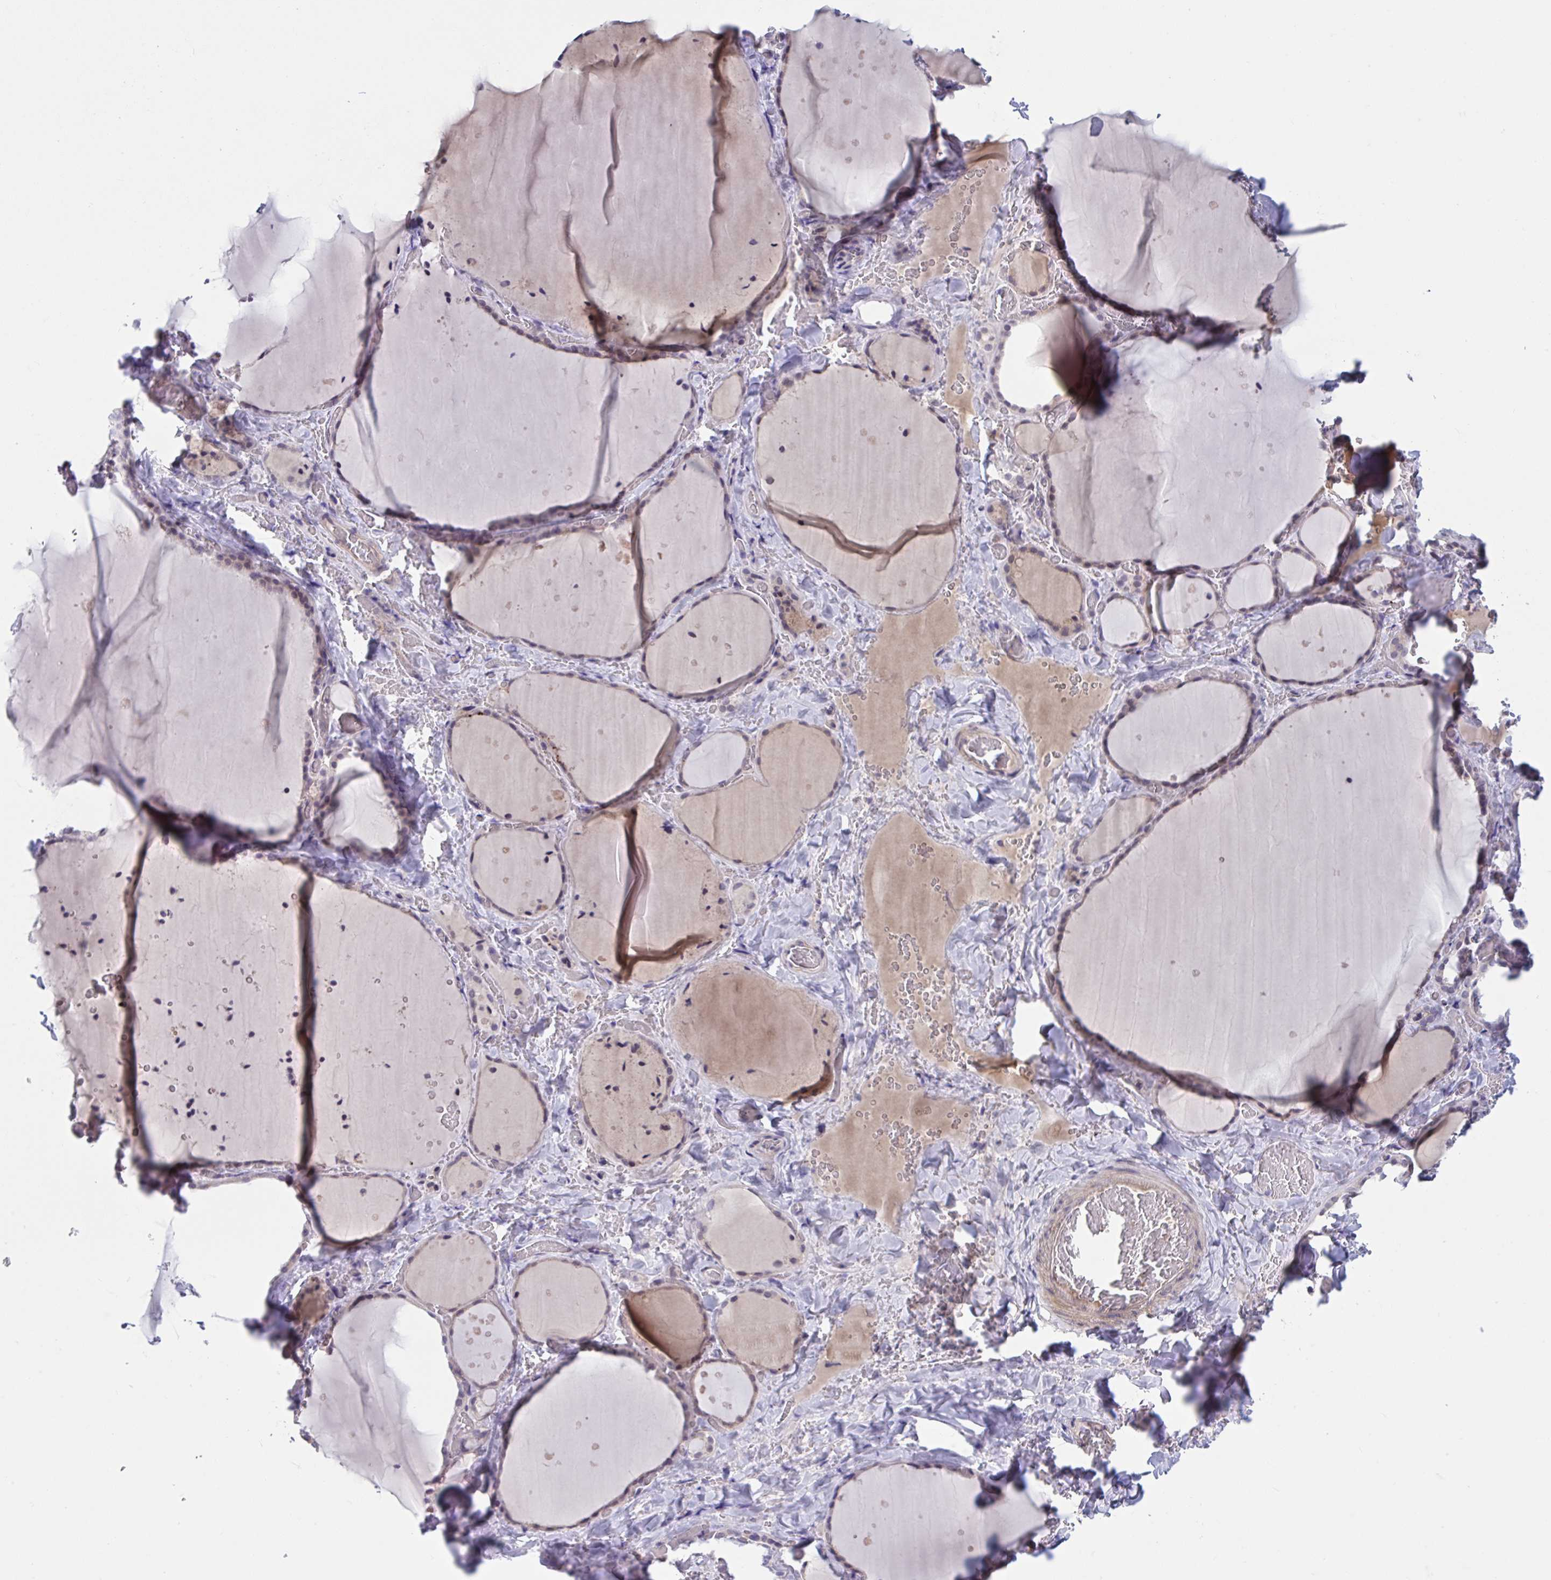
{"staining": {"intensity": "negative", "quantity": "none", "location": "none"}, "tissue": "thyroid gland", "cell_type": "Glandular cells", "image_type": "normal", "snomed": [{"axis": "morphology", "description": "Normal tissue, NOS"}, {"axis": "topography", "description": "Thyroid gland"}], "caption": "Immunohistochemistry image of normal human thyroid gland stained for a protein (brown), which reveals no expression in glandular cells.", "gene": "TTC7B", "patient": {"sex": "female", "age": 36}}